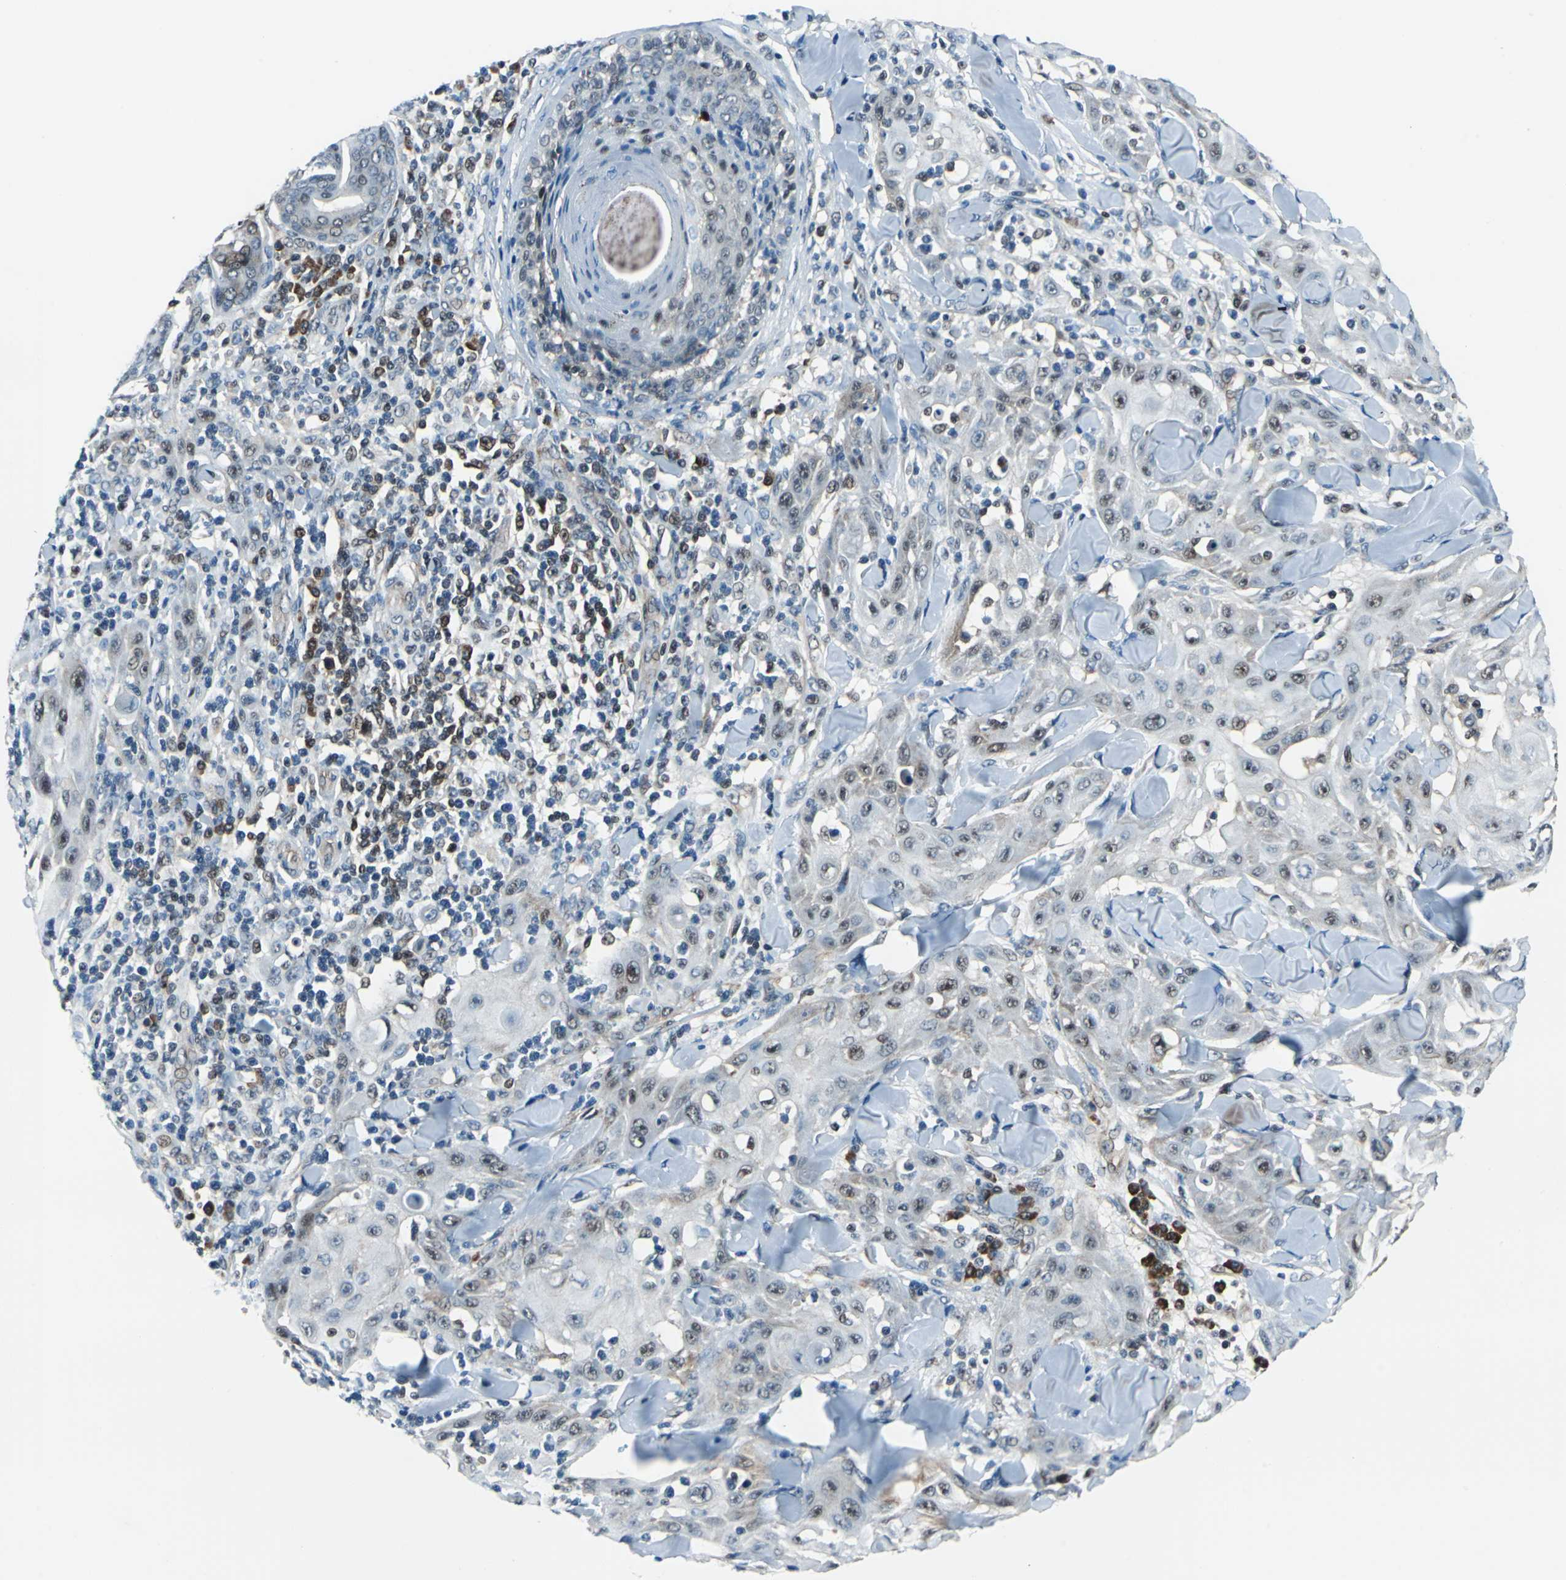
{"staining": {"intensity": "weak", "quantity": "25%-75%", "location": "cytoplasmic/membranous,nuclear"}, "tissue": "skin cancer", "cell_type": "Tumor cells", "image_type": "cancer", "snomed": [{"axis": "morphology", "description": "Squamous cell carcinoma, NOS"}, {"axis": "topography", "description": "Skin"}], "caption": "About 25%-75% of tumor cells in squamous cell carcinoma (skin) display weak cytoplasmic/membranous and nuclear protein expression as visualized by brown immunohistochemical staining.", "gene": "POLR3K", "patient": {"sex": "male", "age": 24}}